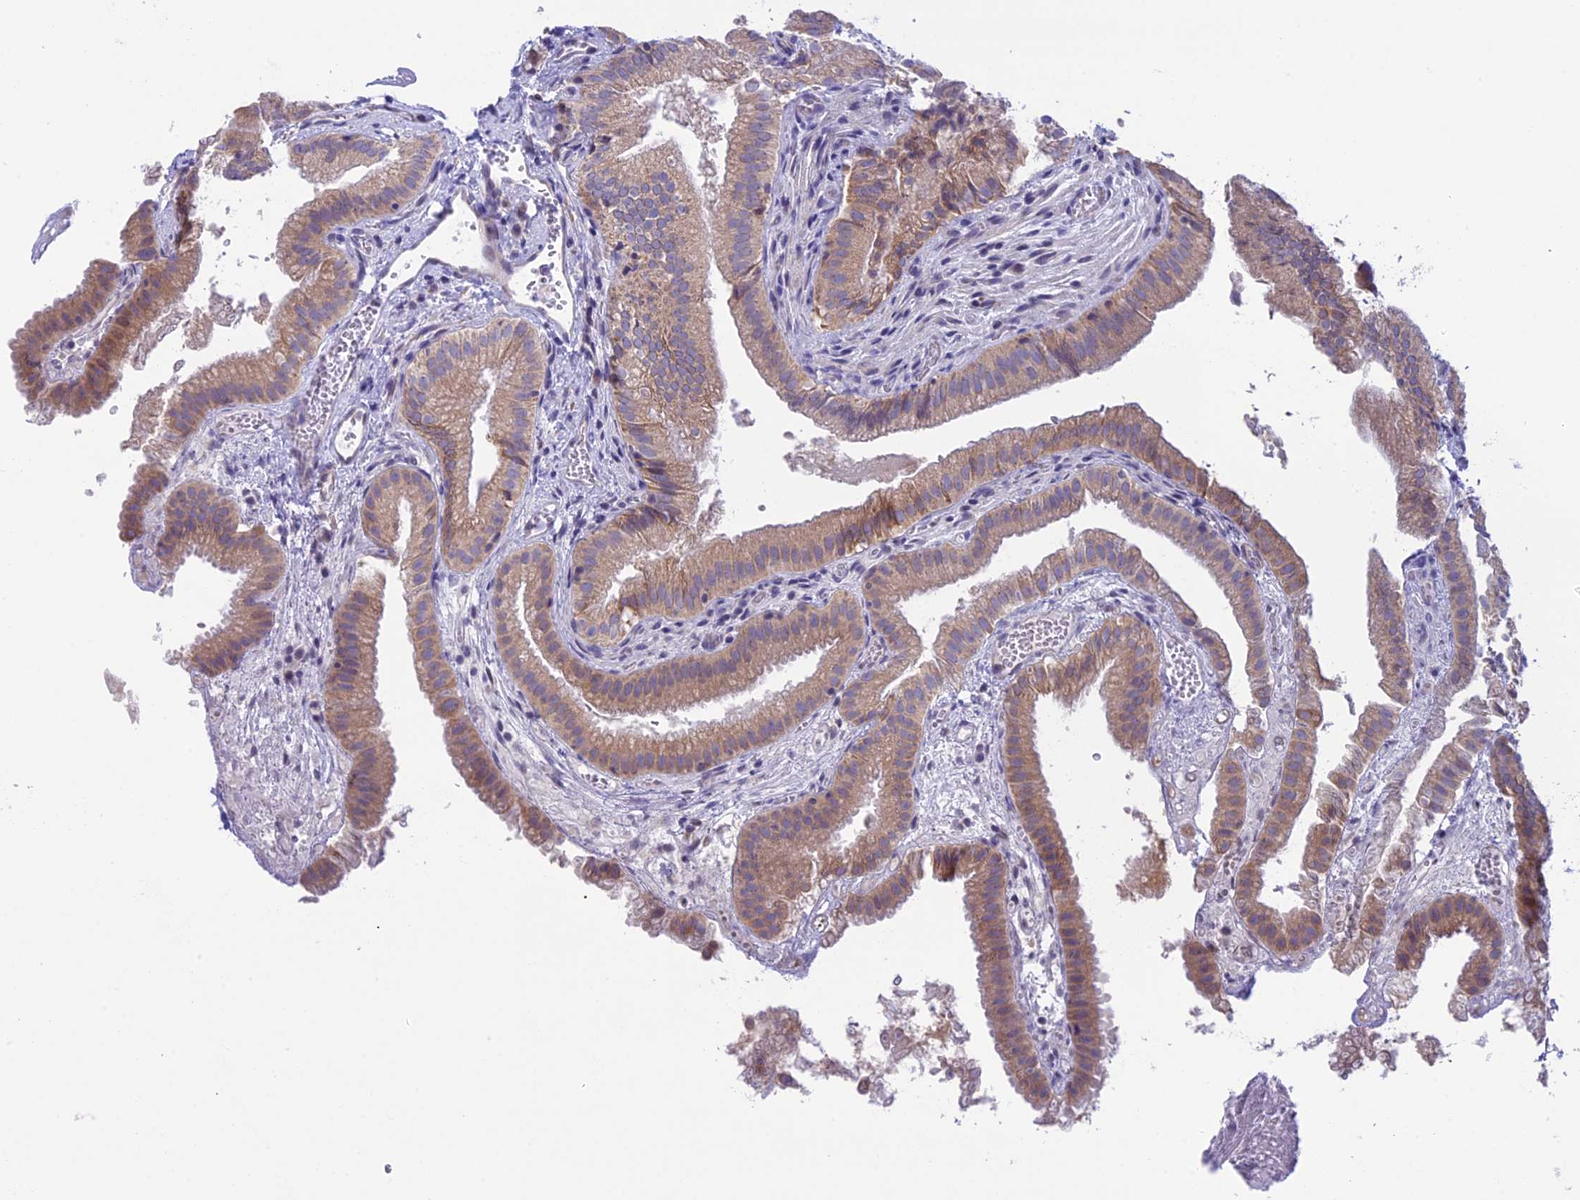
{"staining": {"intensity": "weak", "quantity": "25%-75%", "location": "cytoplasmic/membranous"}, "tissue": "gallbladder", "cell_type": "Glandular cells", "image_type": "normal", "snomed": [{"axis": "morphology", "description": "Normal tissue, NOS"}, {"axis": "topography", "description": "Gallbladder"}], "caption": "A high-resolution image shows immunohistochemistry (IHC) staining of benign gallbladder, which shows weak cytoplasmic/membranous positivity in about 25%-75% of glandular cells.", "gene": "IGSF6", "patient": {"sex": "female", "age": 30}}